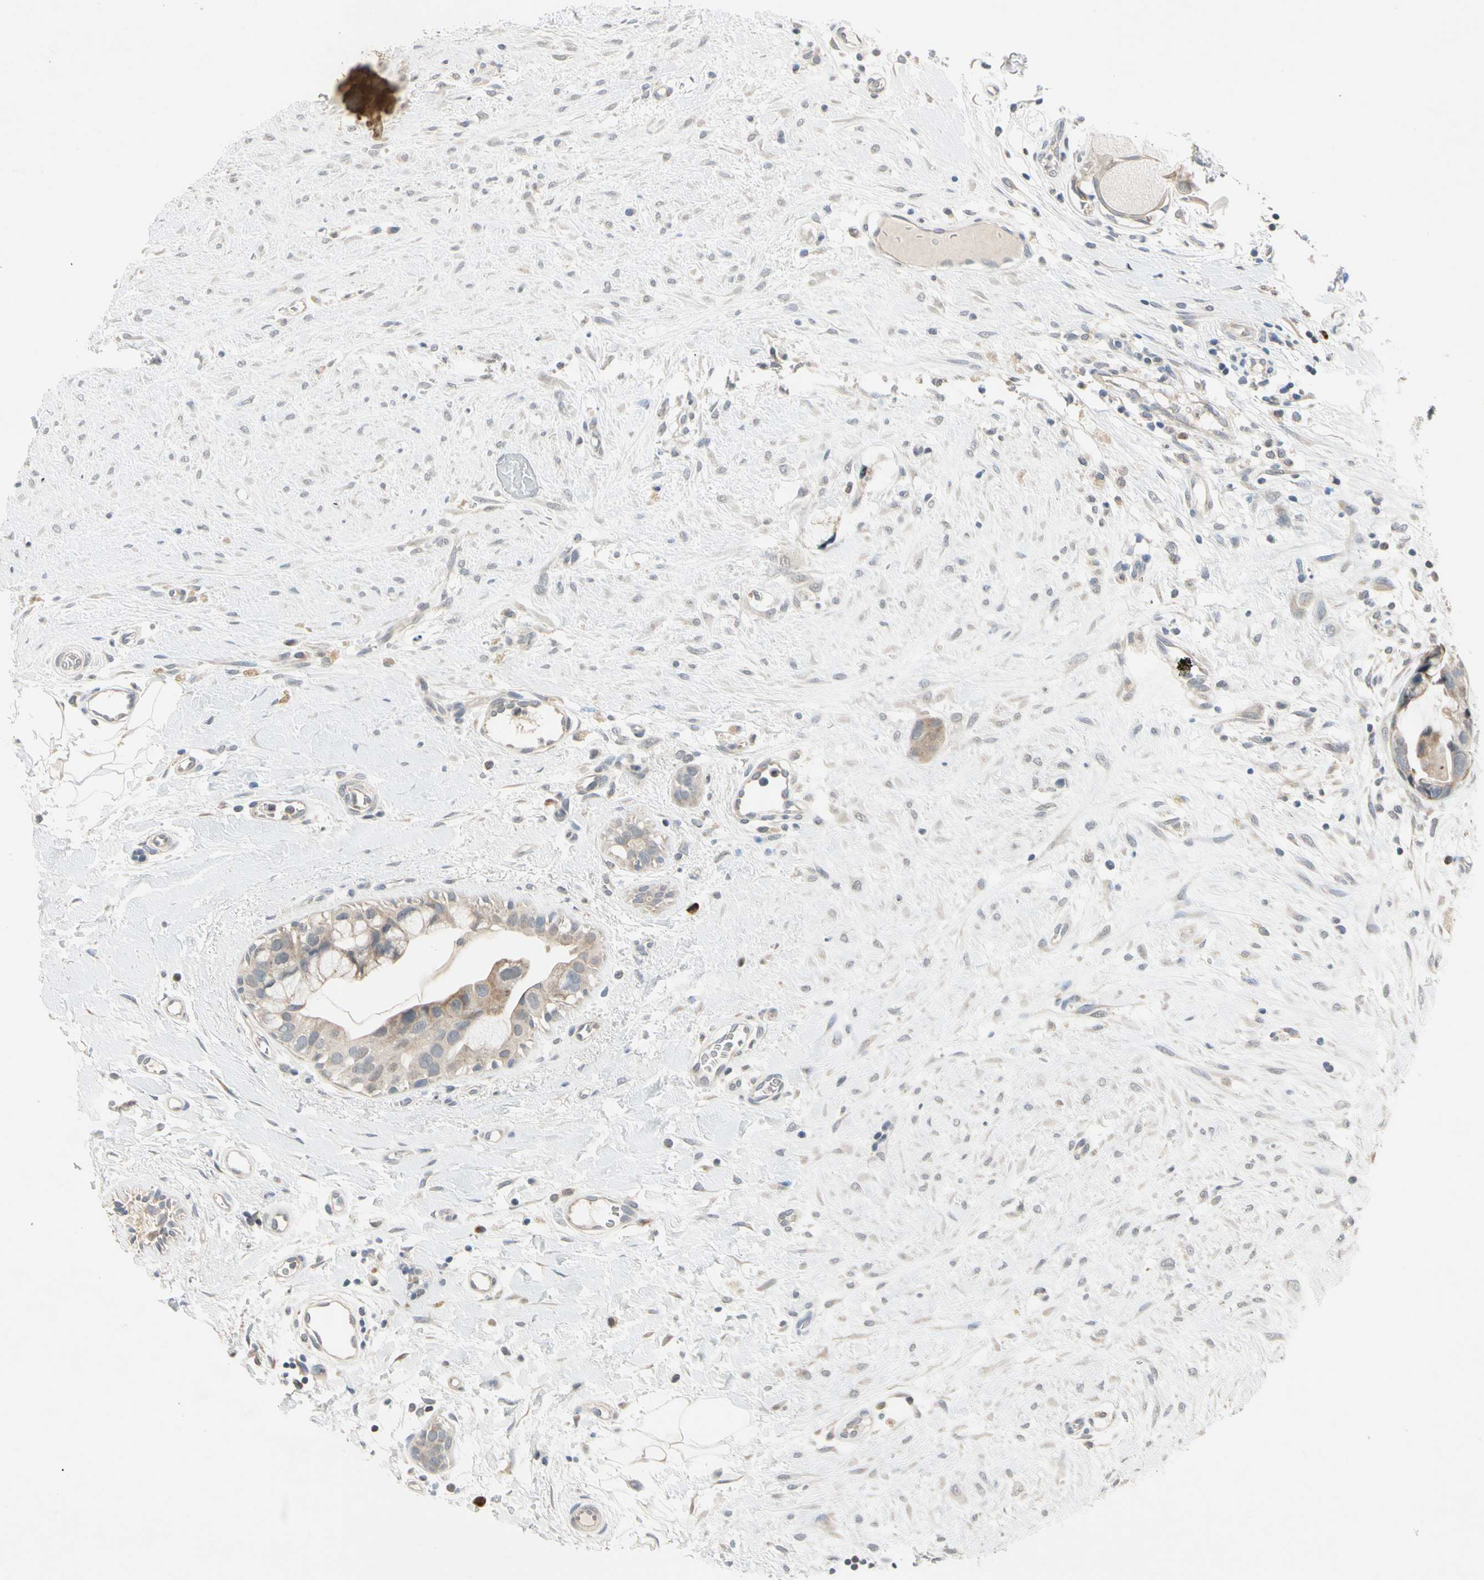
{"staining": {"intensity": "weak", "quantity": ">75%", "location": "cytoplasmic/membranous"}, "tissue": "breast cancer", "cell_type": "Tumor cells", "image_type": "cancer", "snomed": [{"axis": "morphology", "description": "Duct carcinoma"}, {"axis": "topography", "description": "Breast"}], "caption": "Immunohistochemistry (IHC) of intraductal carcinoma (breast) demonstrates low levels of weak cytoplasmic/membranous positivity in about >75% of tumor cells.", "gene": "MARK1", "patient": {"sex": "female", "age": 40}}